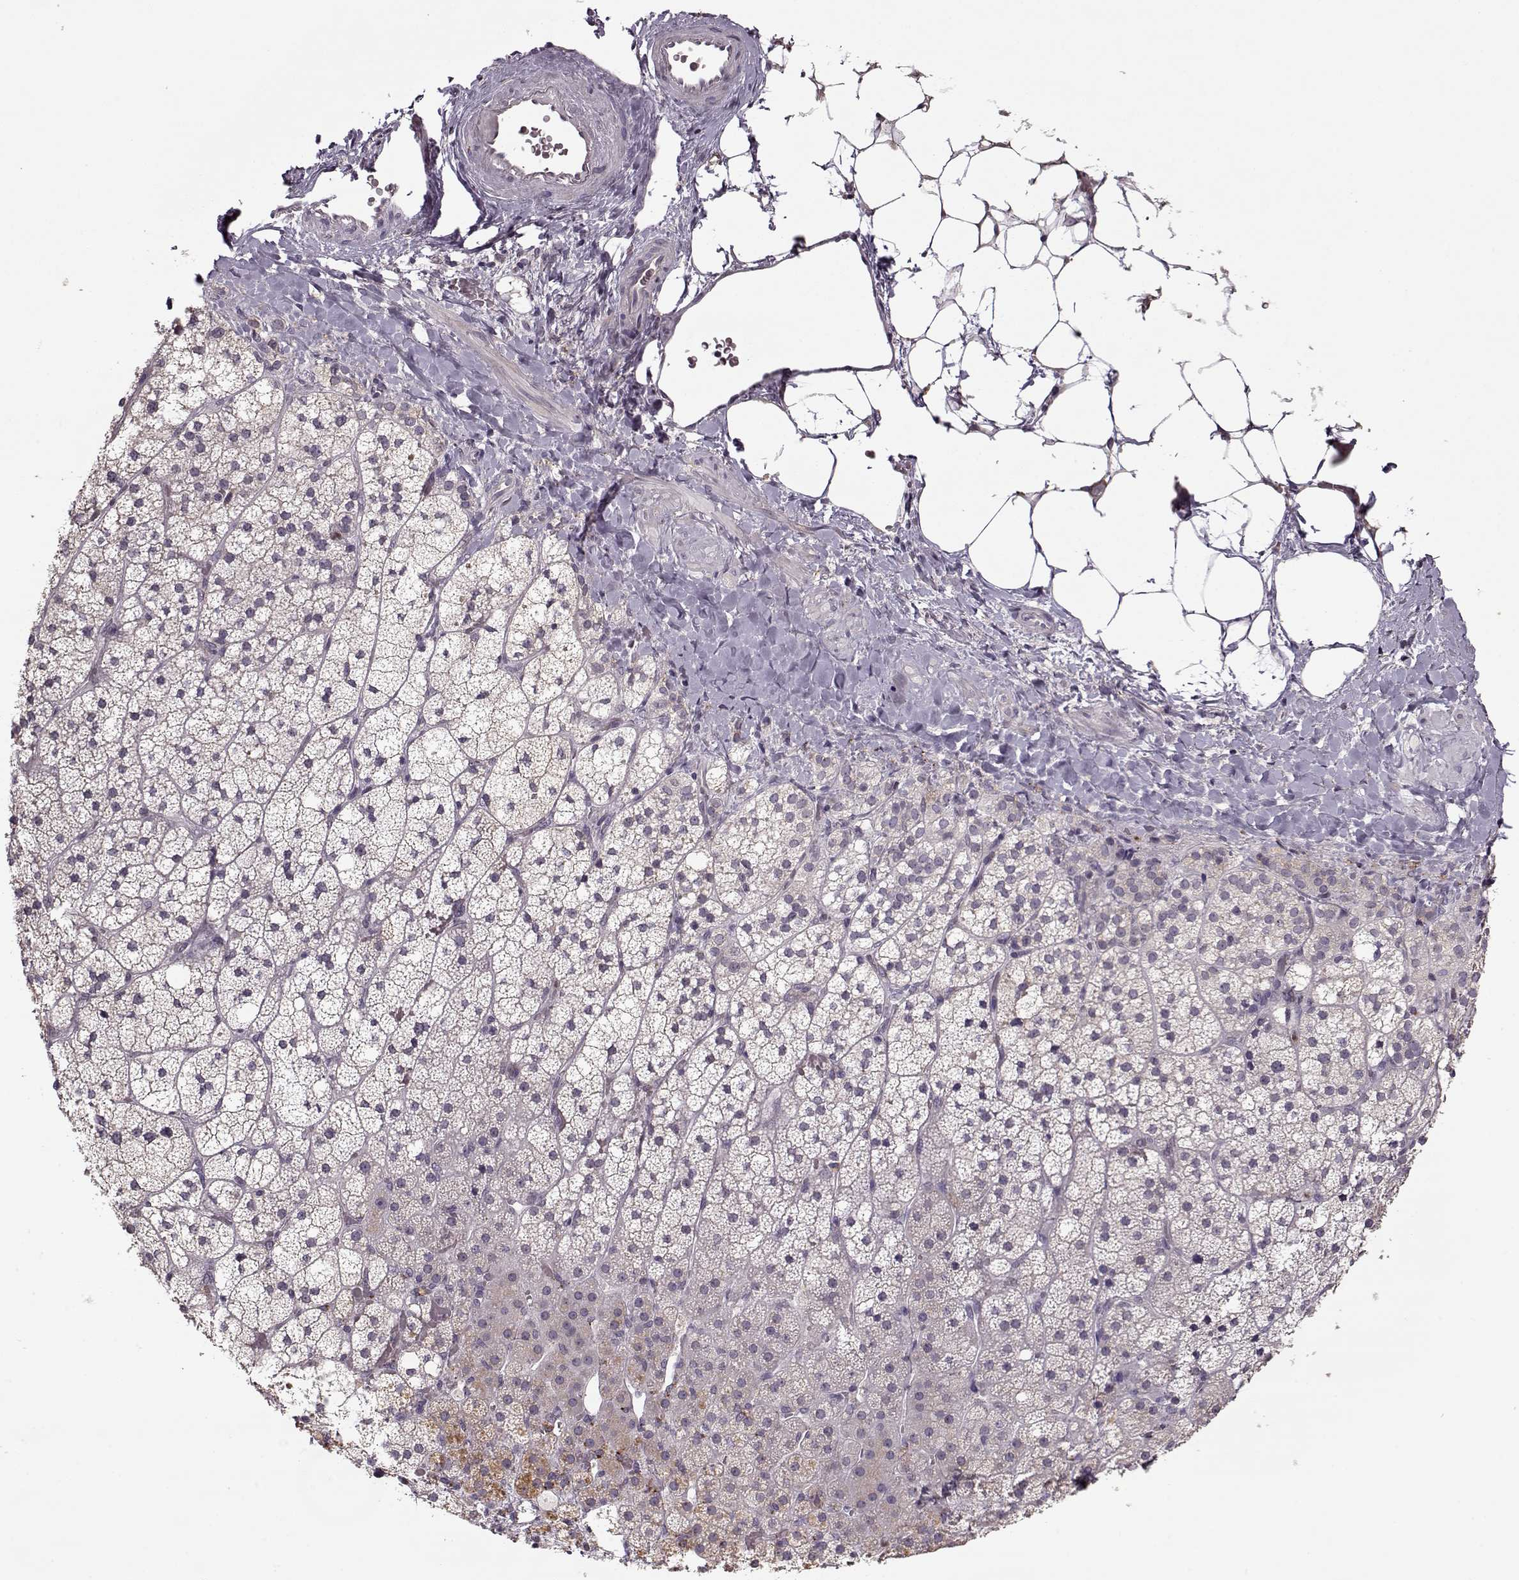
{"staining": {"intensity": "weak", "quantity": "25%-75%", "location": "cytoplasmic/membranous"}, "tissue": "adrenal gland", "cell_type": "Glandular cells", "image_type": "normal", "snomed": [{"axis": "morphology", "description": "Normal tissue, NOS"}, {"axis": "topography", "description": "Adrenal gland"}], "caption": "Weak cytoplasmic/membranous expression is seen in approximately 25%-75% of glandular cells in unremarkable adrenal gland.", "gene": "ACOT11", "patient": {"sex": "male", "age": 53}}